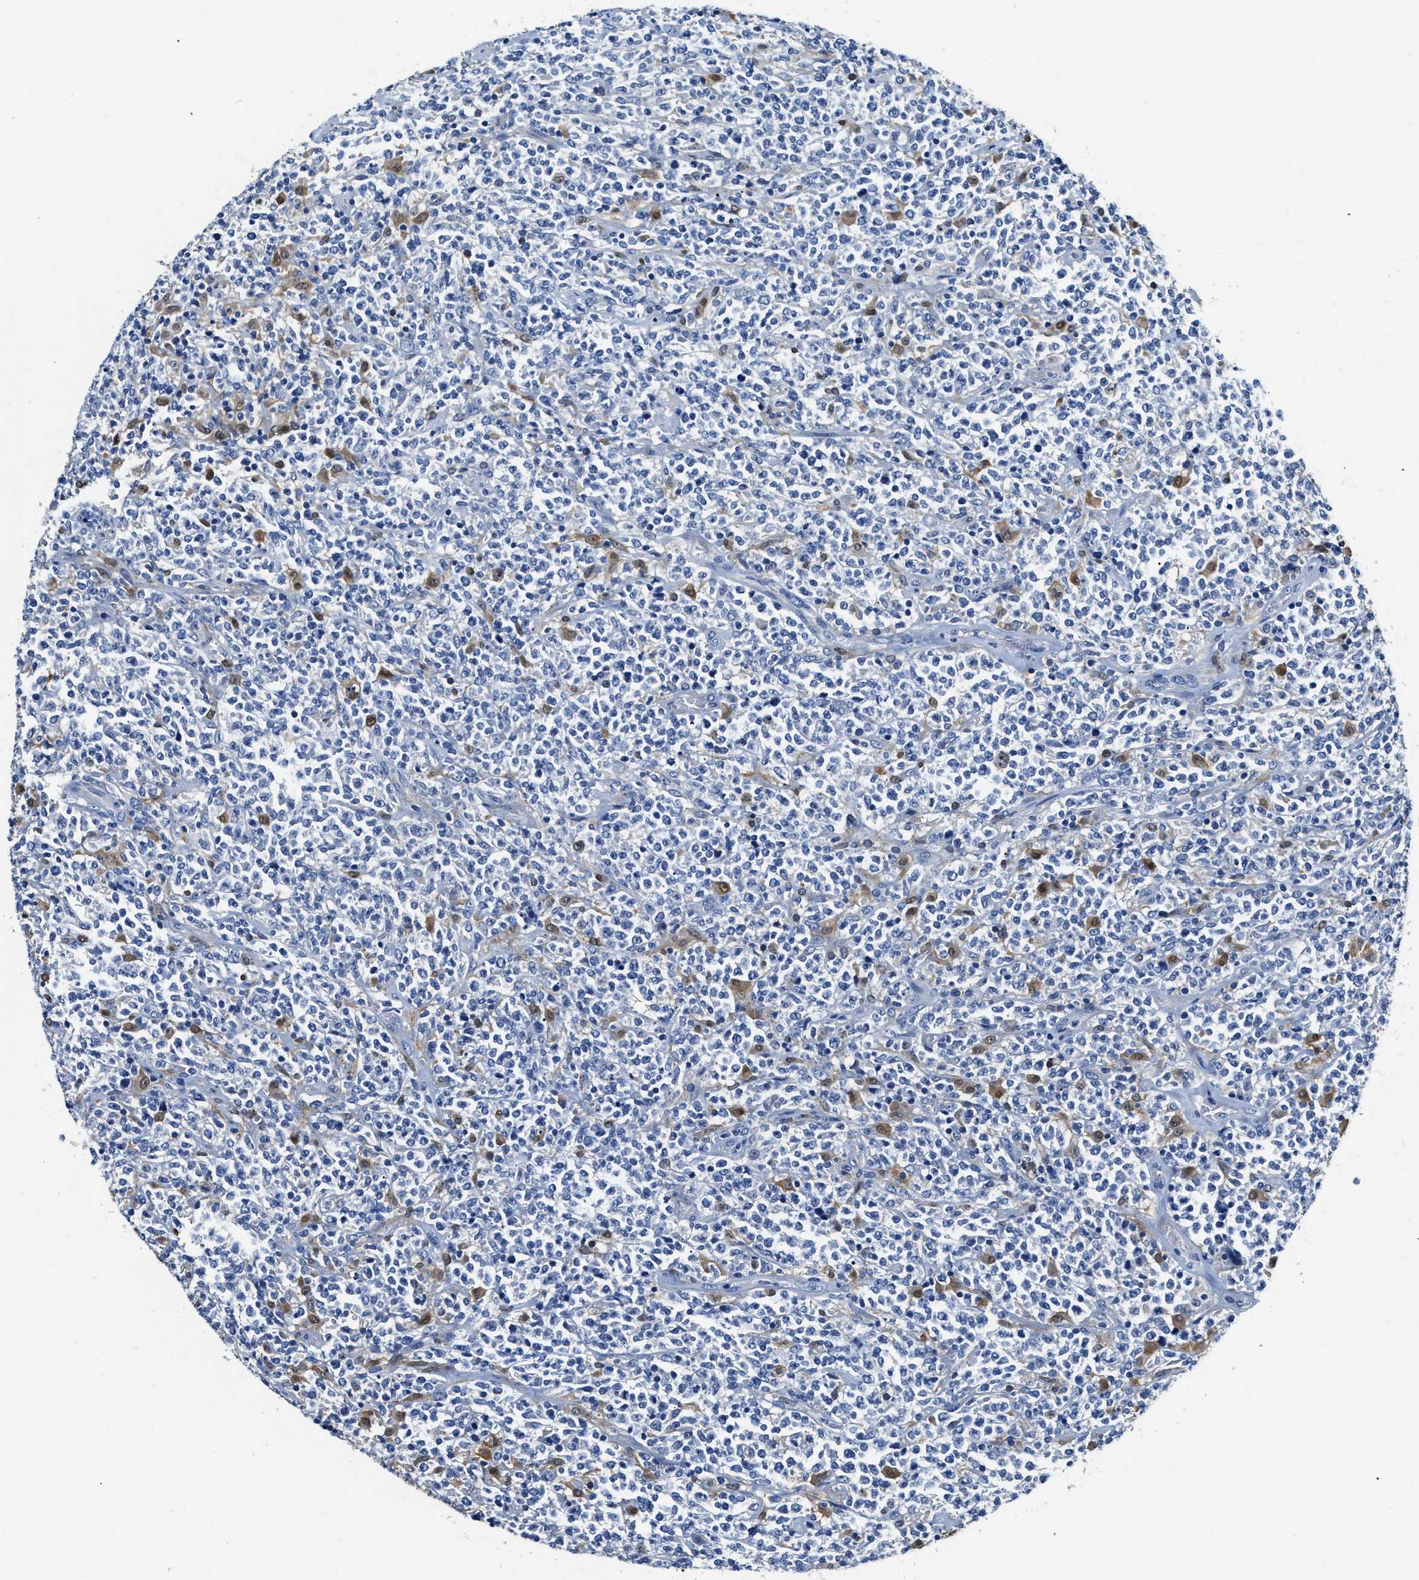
{"staining": {"intensity": "negative", "quantity": "none", "location": "none"}, "tissue": "lymphoma", "cell_type": "Tumor cells", "image_type": "cancer", "snomed": [{"axis": "morphology", "description": "Malignant lymphoma, non-Hodgkin's type, High grade"}, {"axis": "topography", "description": "Soft tissue"}], "caption": "An image of malignant lymphoma, non-Hodgkin's type (high-grade) stained for a protein exhibits no brown staining in tumor cells.", "gene": "EIF2AK2", "patient": {"sex": "male", "age": 18}}